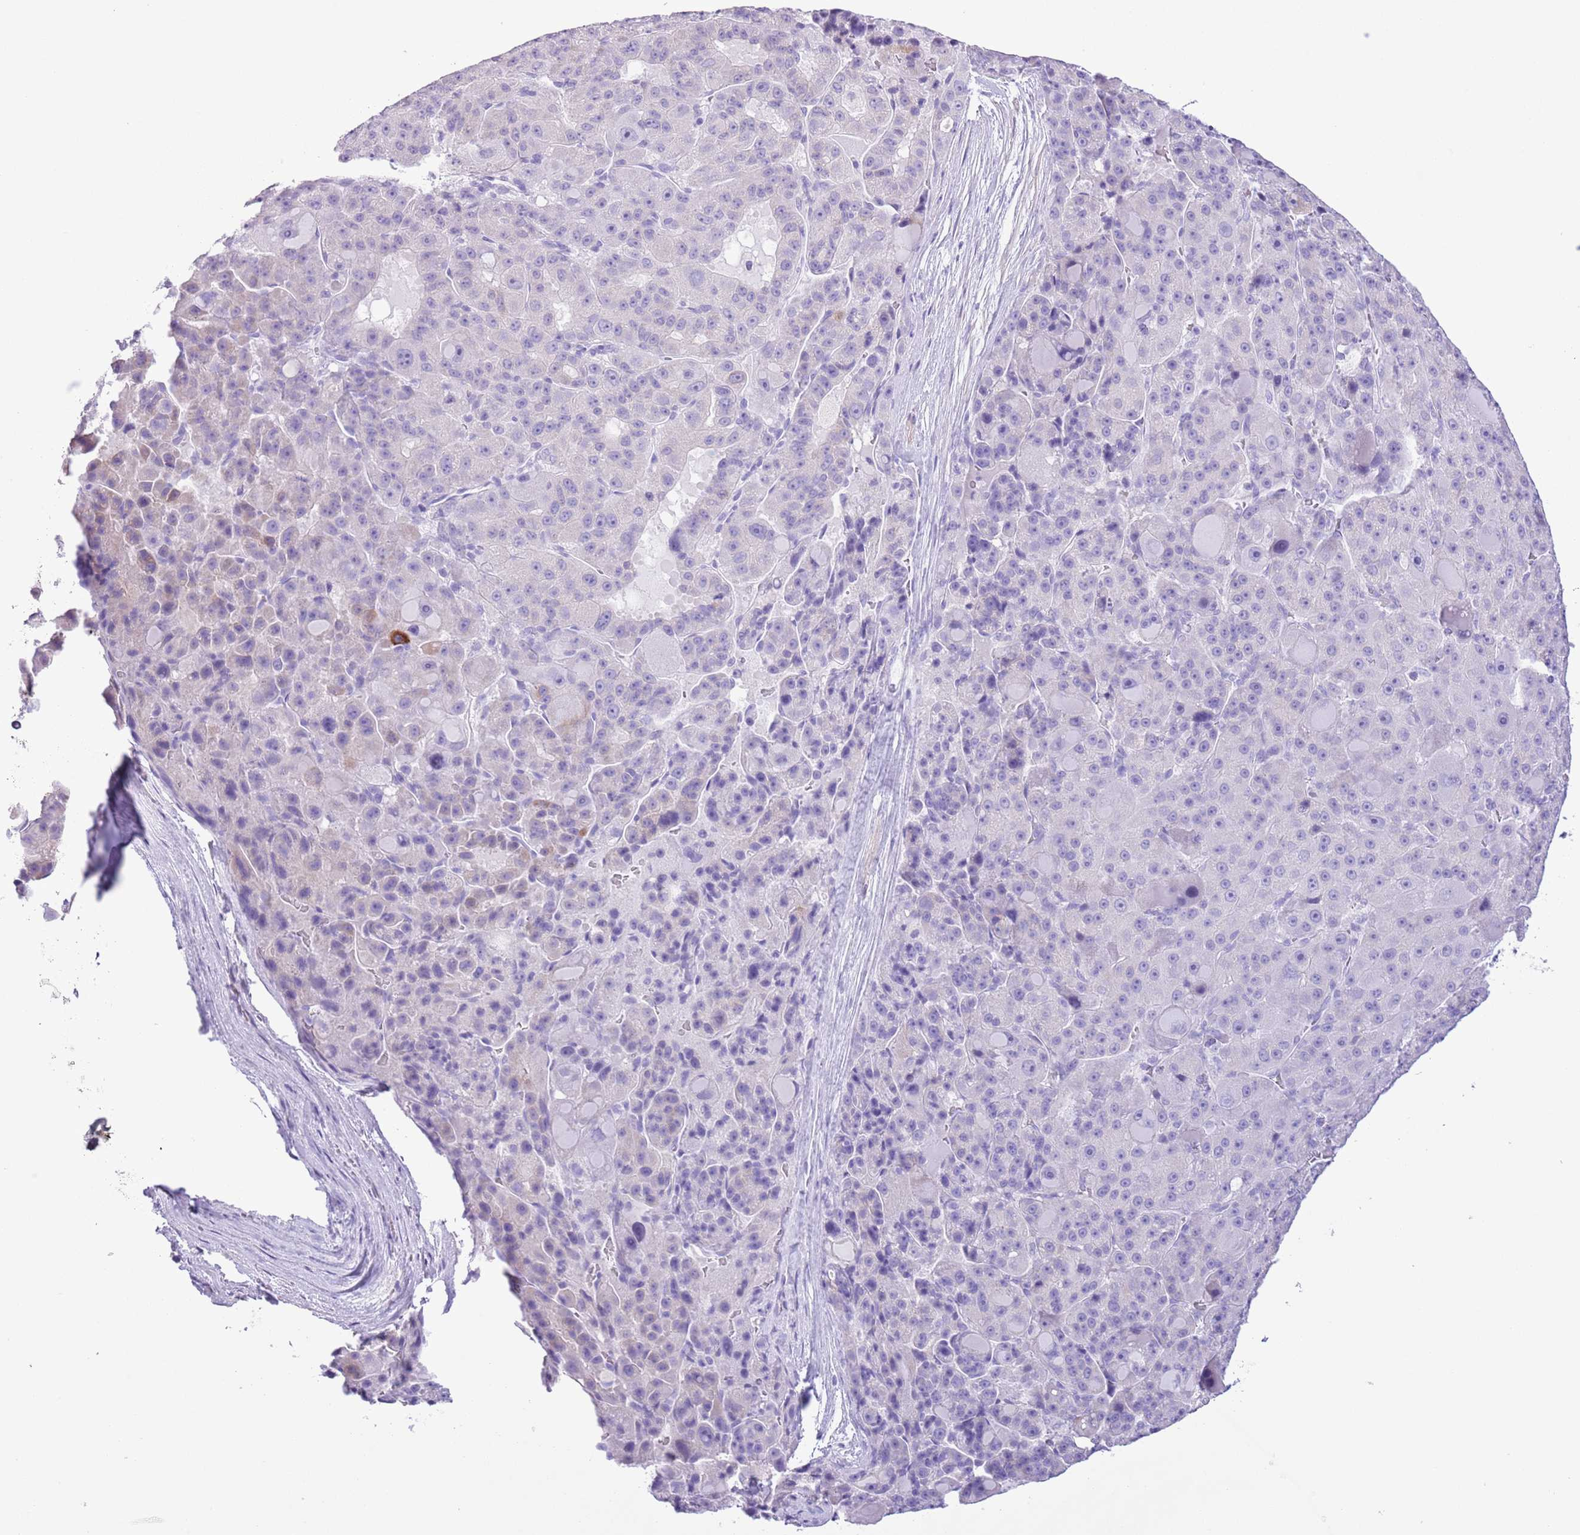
{"staining": {"intensity": "negative", "quantity": "none", "location": "none"}, "tissue": "liver cancer", "cell_type": "Tumor cells", "image_type": "cancer", "snomed": [{"axis": "morphology", "description": "Carcinoma, Hepatocellular, NOS"}, {"axis": "topography", "description": "Liver"}], "caption": "This photomicrograph is of hepatocellular carcinoma (liver) stained with immunohistochemistry (IHC) to label a protein in brown with the nuclei are counter-stained blue. There is no staining in tumor cells.", "gene": "SLC7A14", "patient": {"sex": "male", "age": 76}}